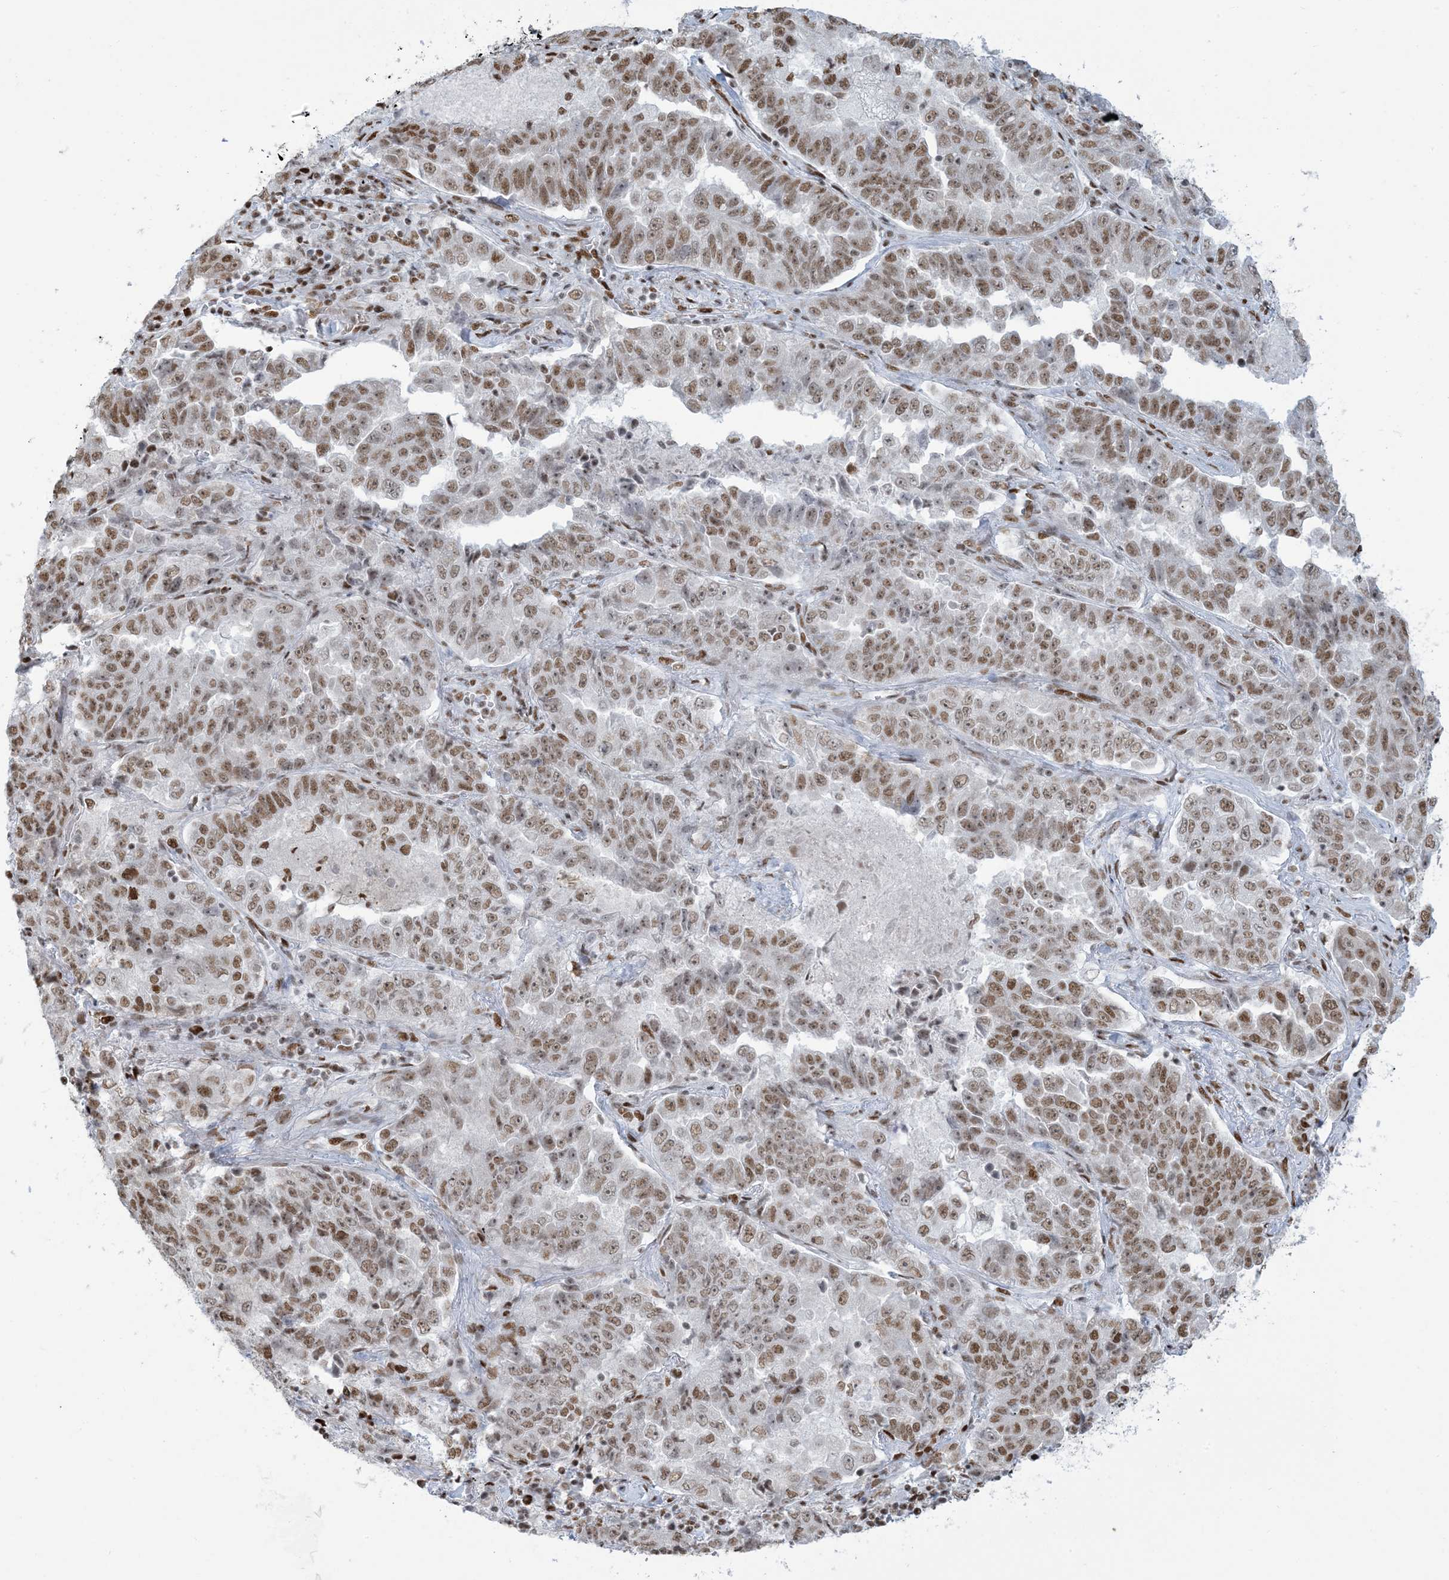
{"staining": {"intensity": "moderate", "quantity": ">75%", "location": "nuclear"}, "tissue": "lung cancer", "cell_type": "Tumor cells", "image_type": "cancer", "snomed": [{"axis": "morphology", "description": "Adenocarcinoma, NOS"}, {"axis": "topography", "description": "Lung"}], "caption": "About >75% of tumor cells in human lung cancer (adenocarcinoma) exhibit moderate nuclear protein staining as visualized by brown immunohistochemical staining.", "gene": "STAG1", "patient": {"sex": "female", "age": 51}}